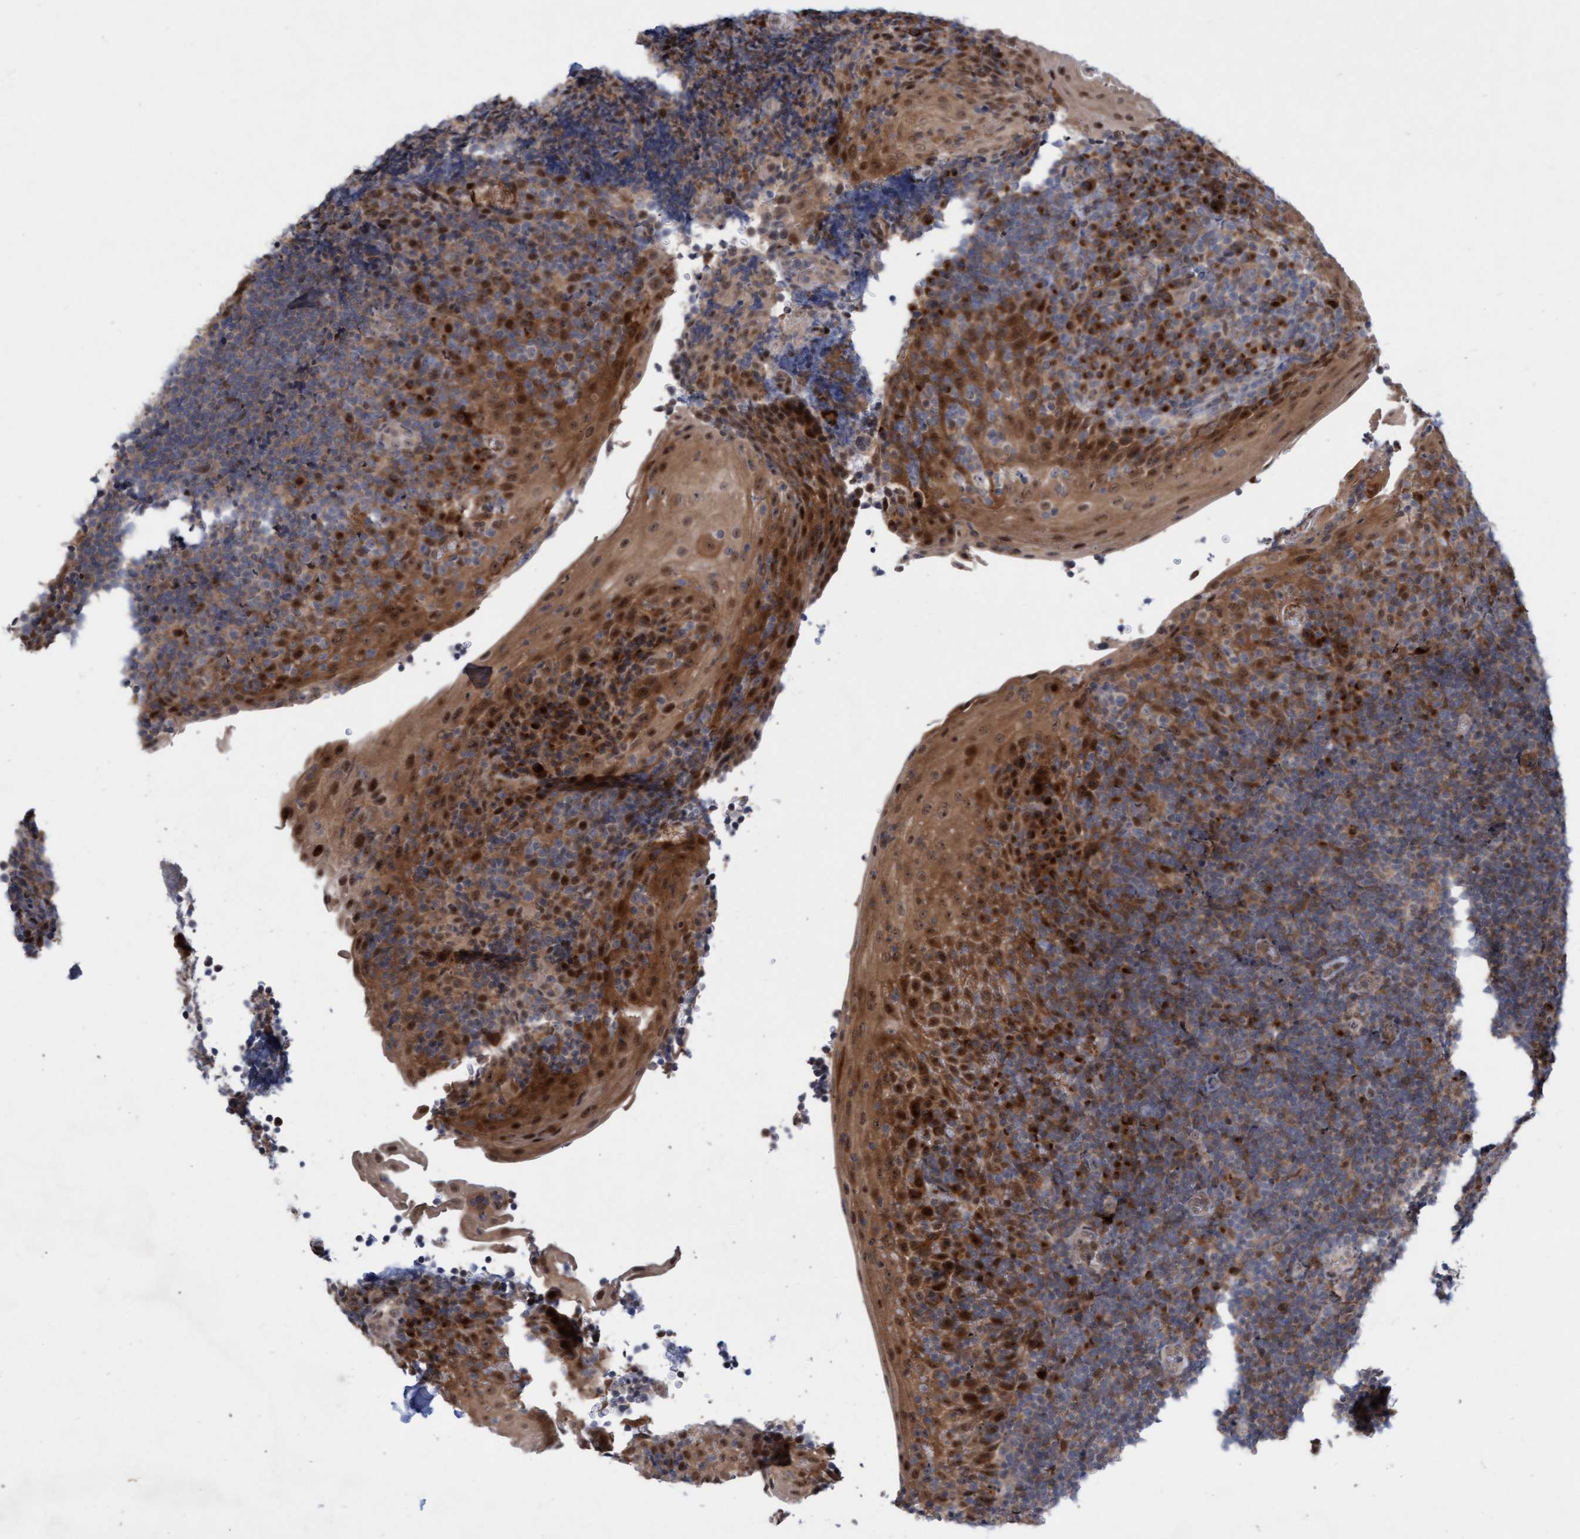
{"staining": {"intensity": "weak", "quantity": "25%-75%", "location": "cytoplasmic/membranous"}, "tissue": "tonsil", "cell_type": "Germinal center cells", "image_type": "normal", "snomed": [{"axis": "morphology", "description": "Normal tissue, NOS"}, {"axis": "topography", "description": "Tonsil"}], "caption": "IHC of normal human tonsil displays low levels of weak cytoplasmic/membranous positivity in about 25%-75% of germinal center cells.", "gene": "RAP1GAP2", "patient": {"sex": "male", "age": 37}}